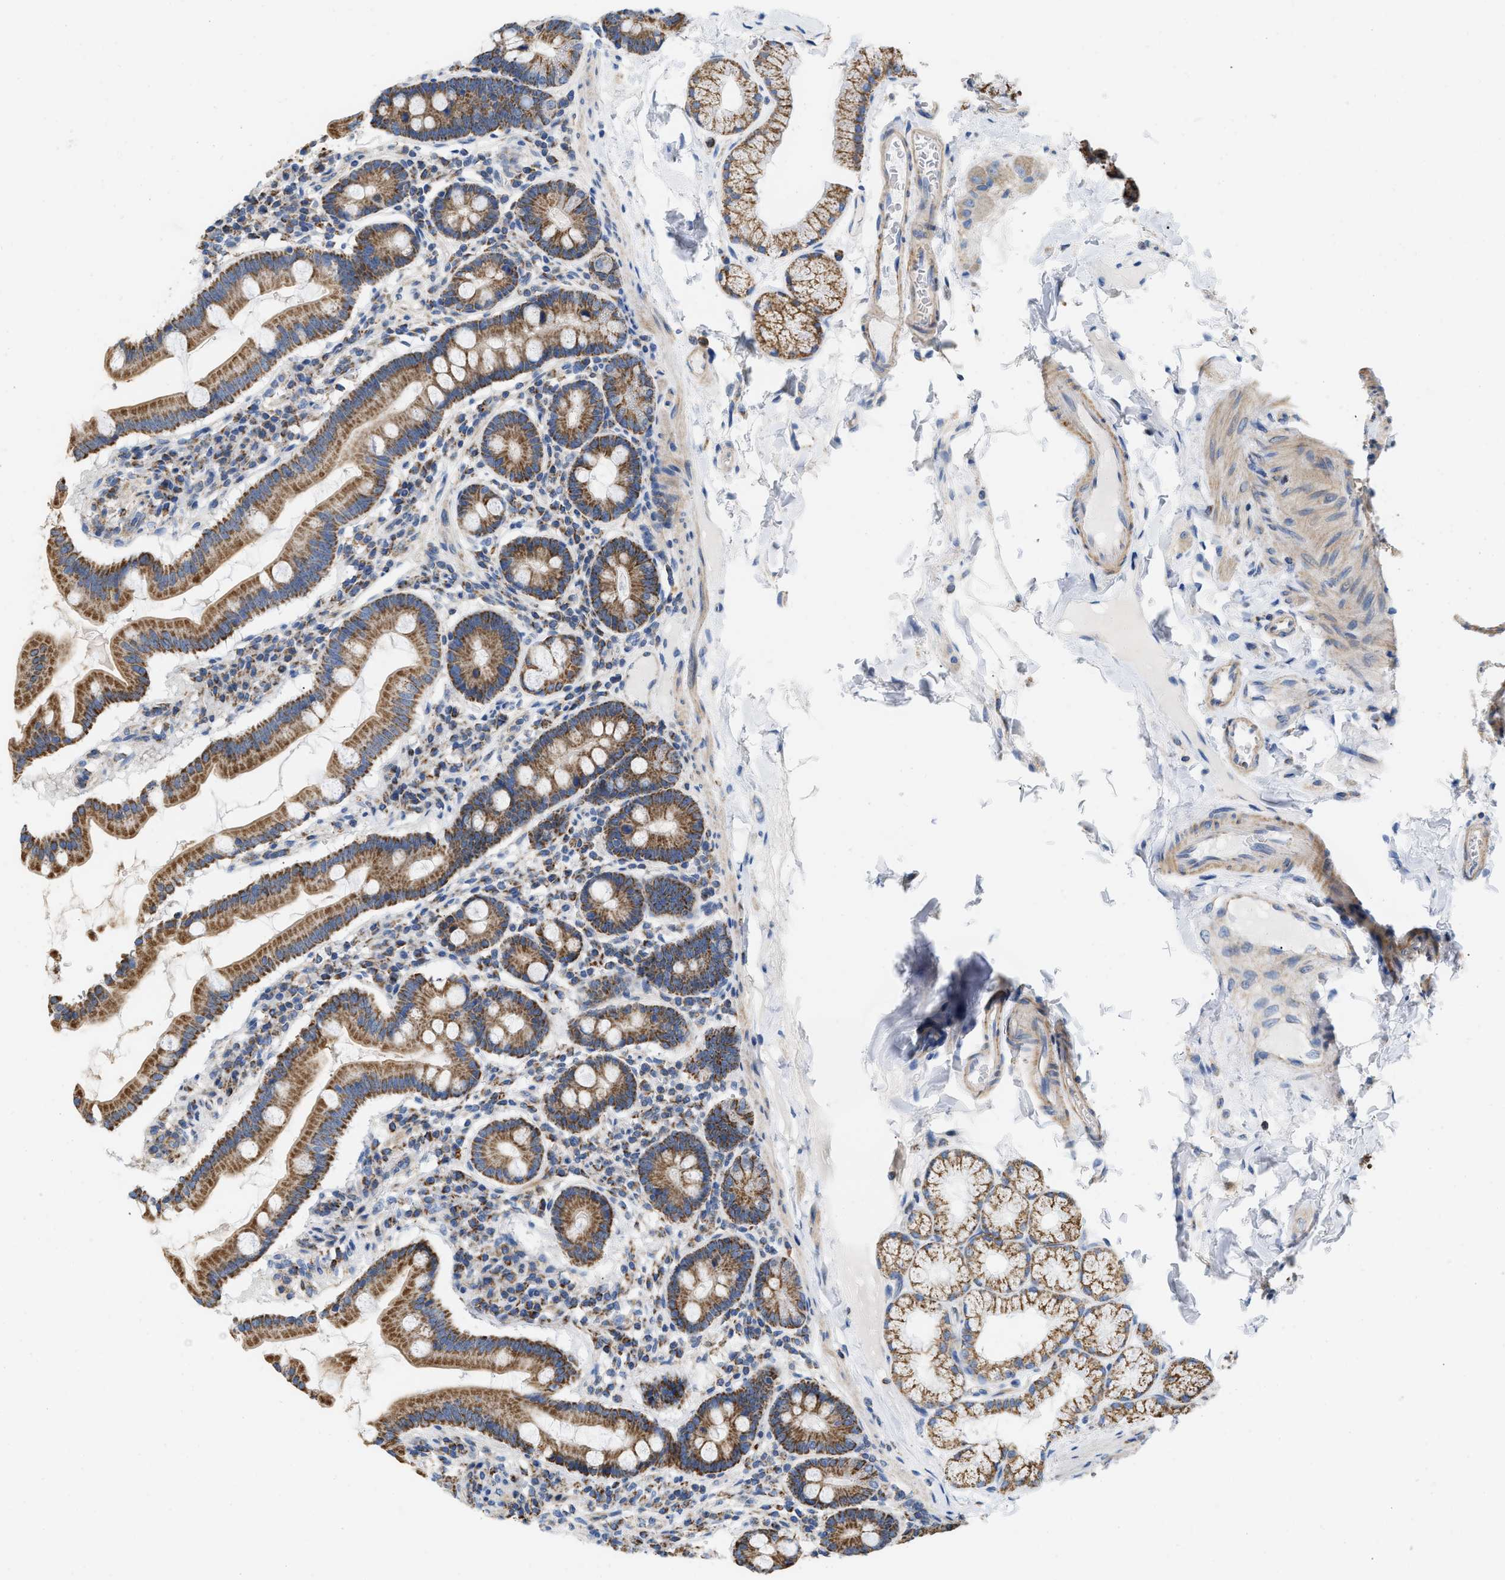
{"staining": {"intensity": "strong", "quantity": ">75%", "location": "cytoplasmic/membranous"}, "tissue": "duodenum", "cell_type": "Glandular cells", "image_type": "normal", "snomed": [{"axis": "morphology", "description": "Normal tissue, NOS"}, {"axis": "topography", "description": "Duodenum"}], "caption": "Glandular cells reveal high levels of strong cytoplasmic/membranous expression in approximately >75% of cells in benign duodenum. The protein is stained brown, and the nuclei are stained in blue (DAB (3,3'-diaminobenzidine) IHC with brightfield microscopy, high magnification).", "gene": "GRB10", "patient": {"sex": "male", "age": 50}}